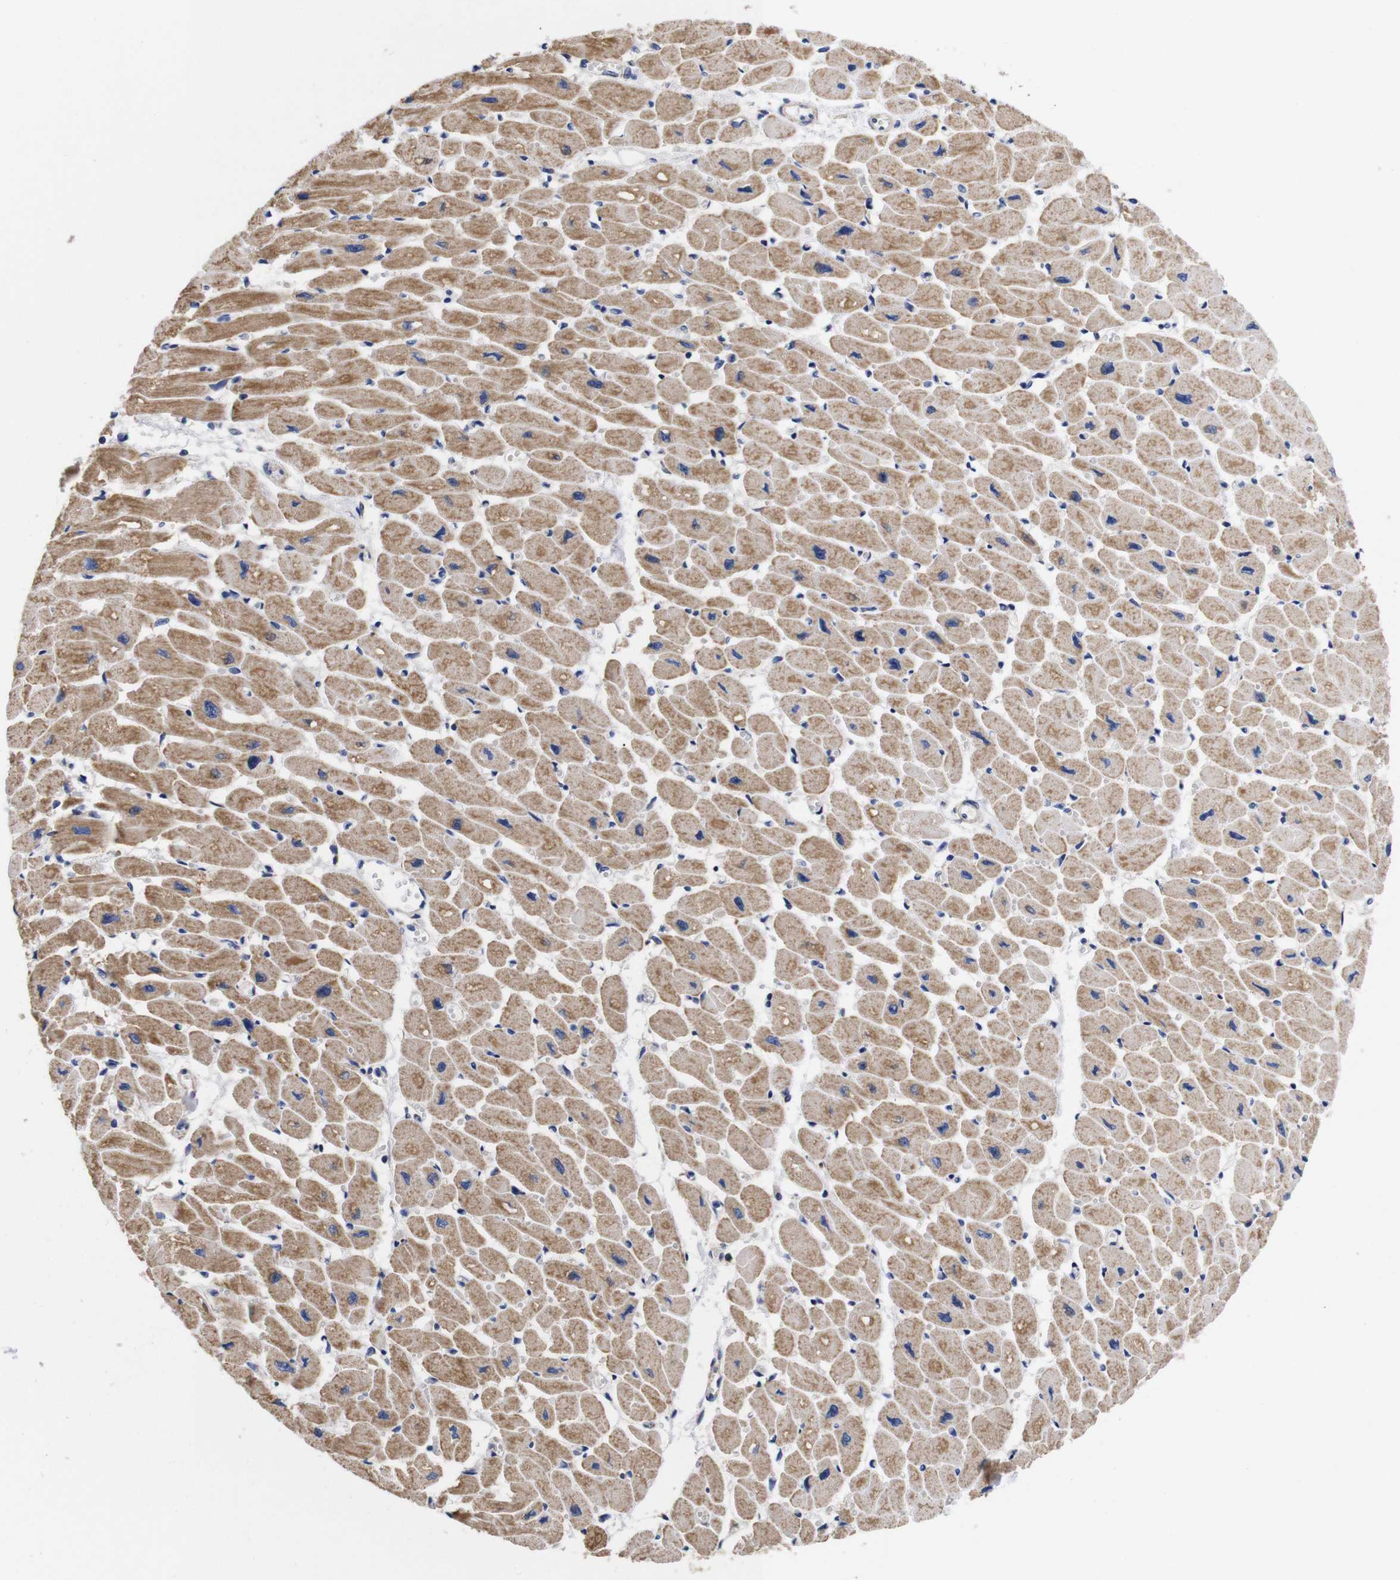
{"staining": {"intensity": "moderate", "quantity": ">75%", "location": "cytoplasmic/membranous"}, "tissue": "heart muscle", "cell_type": "Cardiomyocytes", "image_type": "normal", "snomed": [{"axis": "morphology", "description": "Normal tissue, NOS"}, {"axis": "topography", "description": "Heart"}], "caption": "Cardiomyocytes reveal medium levels of moderate cytoplasmic/membranous positivity in approximately >75% of cells in normal heart muscle.", "gene": "OPN3", "patient": {"sex": "female", "age": 54}}